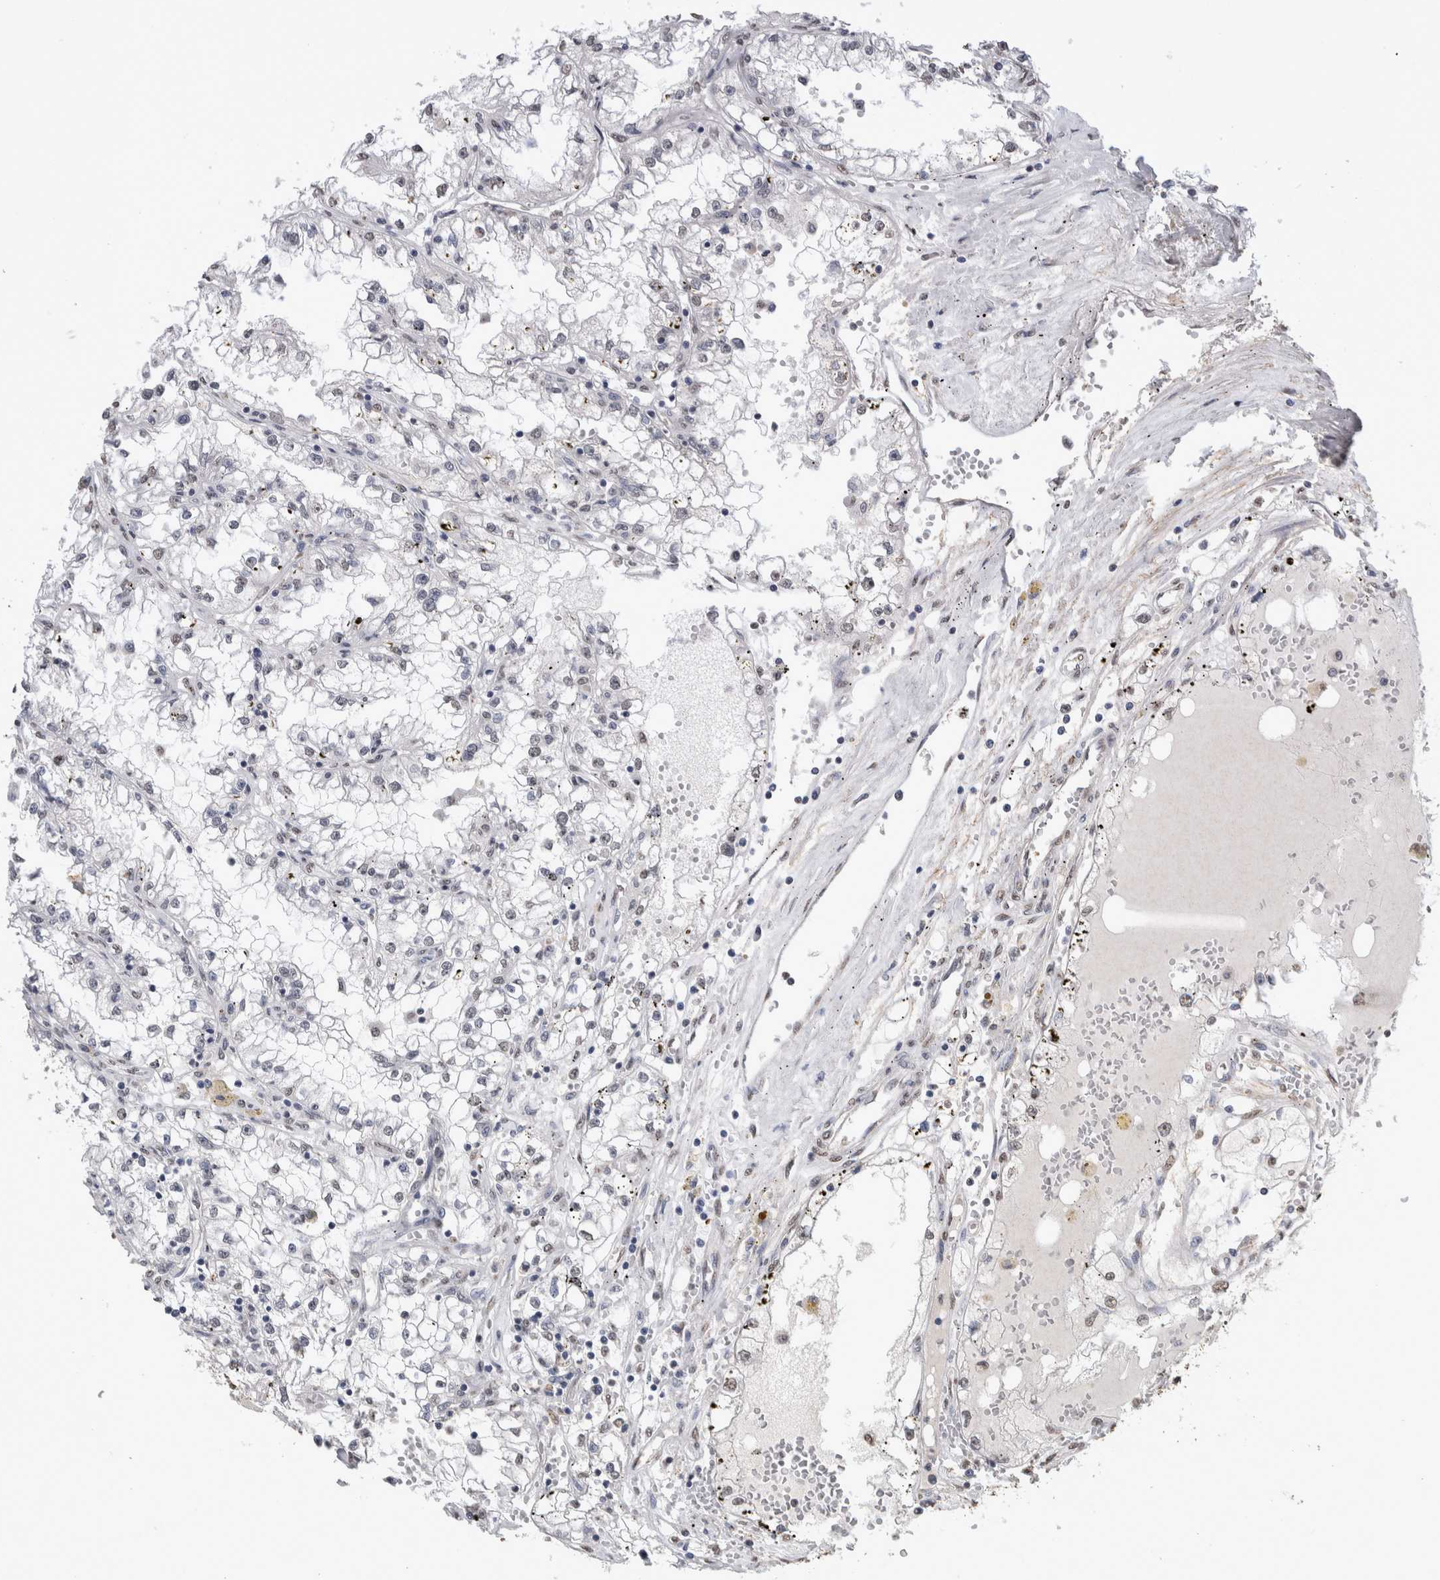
{"staining": {"intensity": "negative", "quantity": "none", "location": "none"}, "tissue": "renal cancer", "cell_type": "Tumor cells", "image_type": "cancer", "snomed": [{"axis": "morphology", "description": "Adenocarcinoma, NOS"}, {"axis": "topography", "description": "Kidney"}], "caption": "Tumor cells are negative for brown protein staining in renal cancer (adenocarcinoma).", "gene": "LTBP1", "patient": {"sex": "male", "age": 56}}